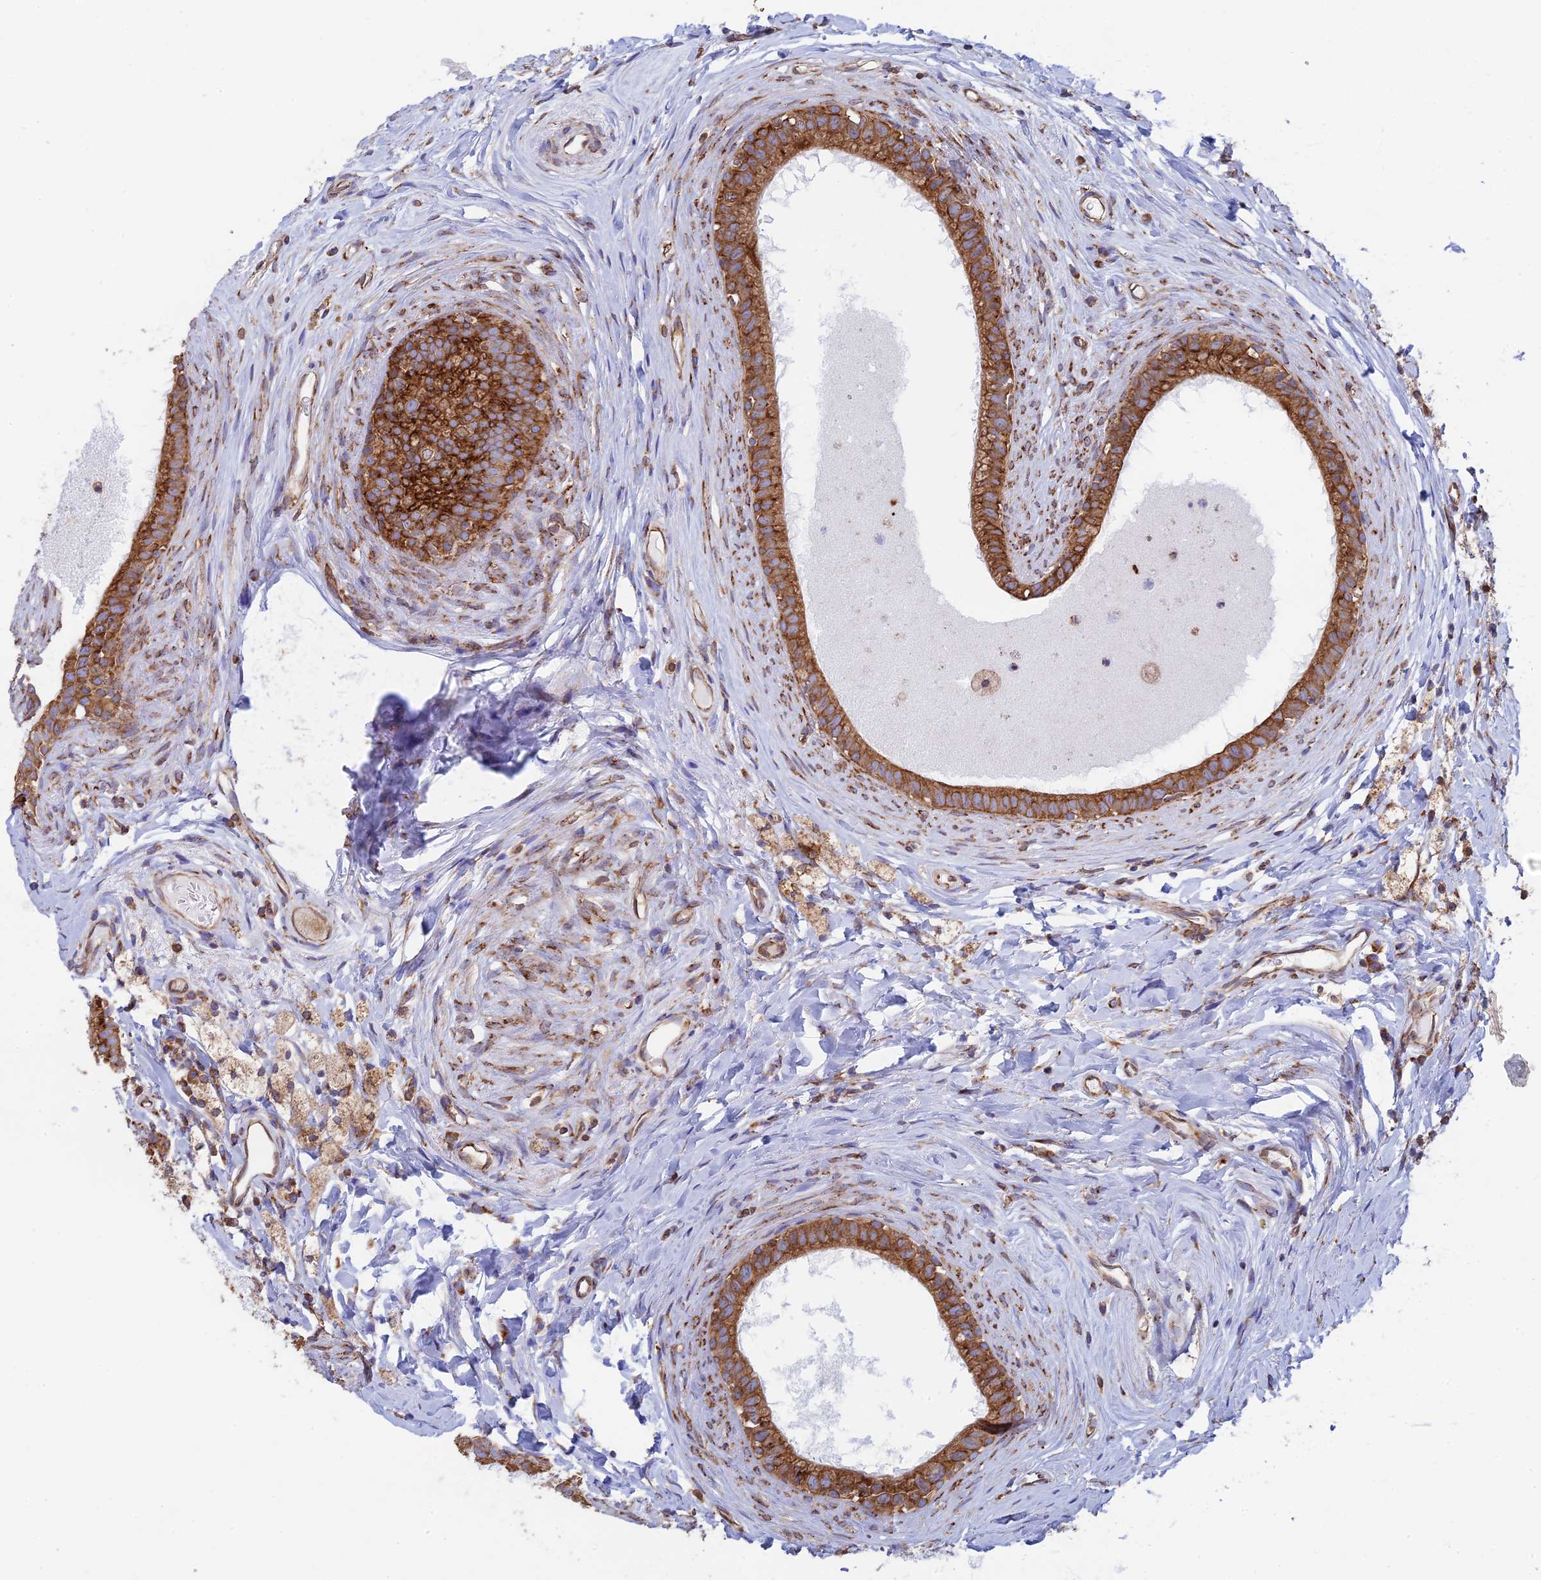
{"staining": {"intensity": "strong", "quantity": ">75%", "location": "cytoplasmic/membranous"}, "tissue": "epididymis", "cell_type": "Glandular cells", "image_type": "normal", "snomed": [{"axis": "morphology", "description": "Normal tissue, NOS"}, {"axis": "topography", "description": "Epididymis"}], "caption": "The histopathology image reveals a brown stain indicating the presence of a protein in the cytoplasmic/membranous of glandular cells in epididymis. Using DAB (3,3'-diaminobenzidine) (brown) and hematoxylin (blue) stains, captured at high magnification using brightfield microscopy.", "gene": "CCDC69", "patient": {"sex": "male", "age": 80}}